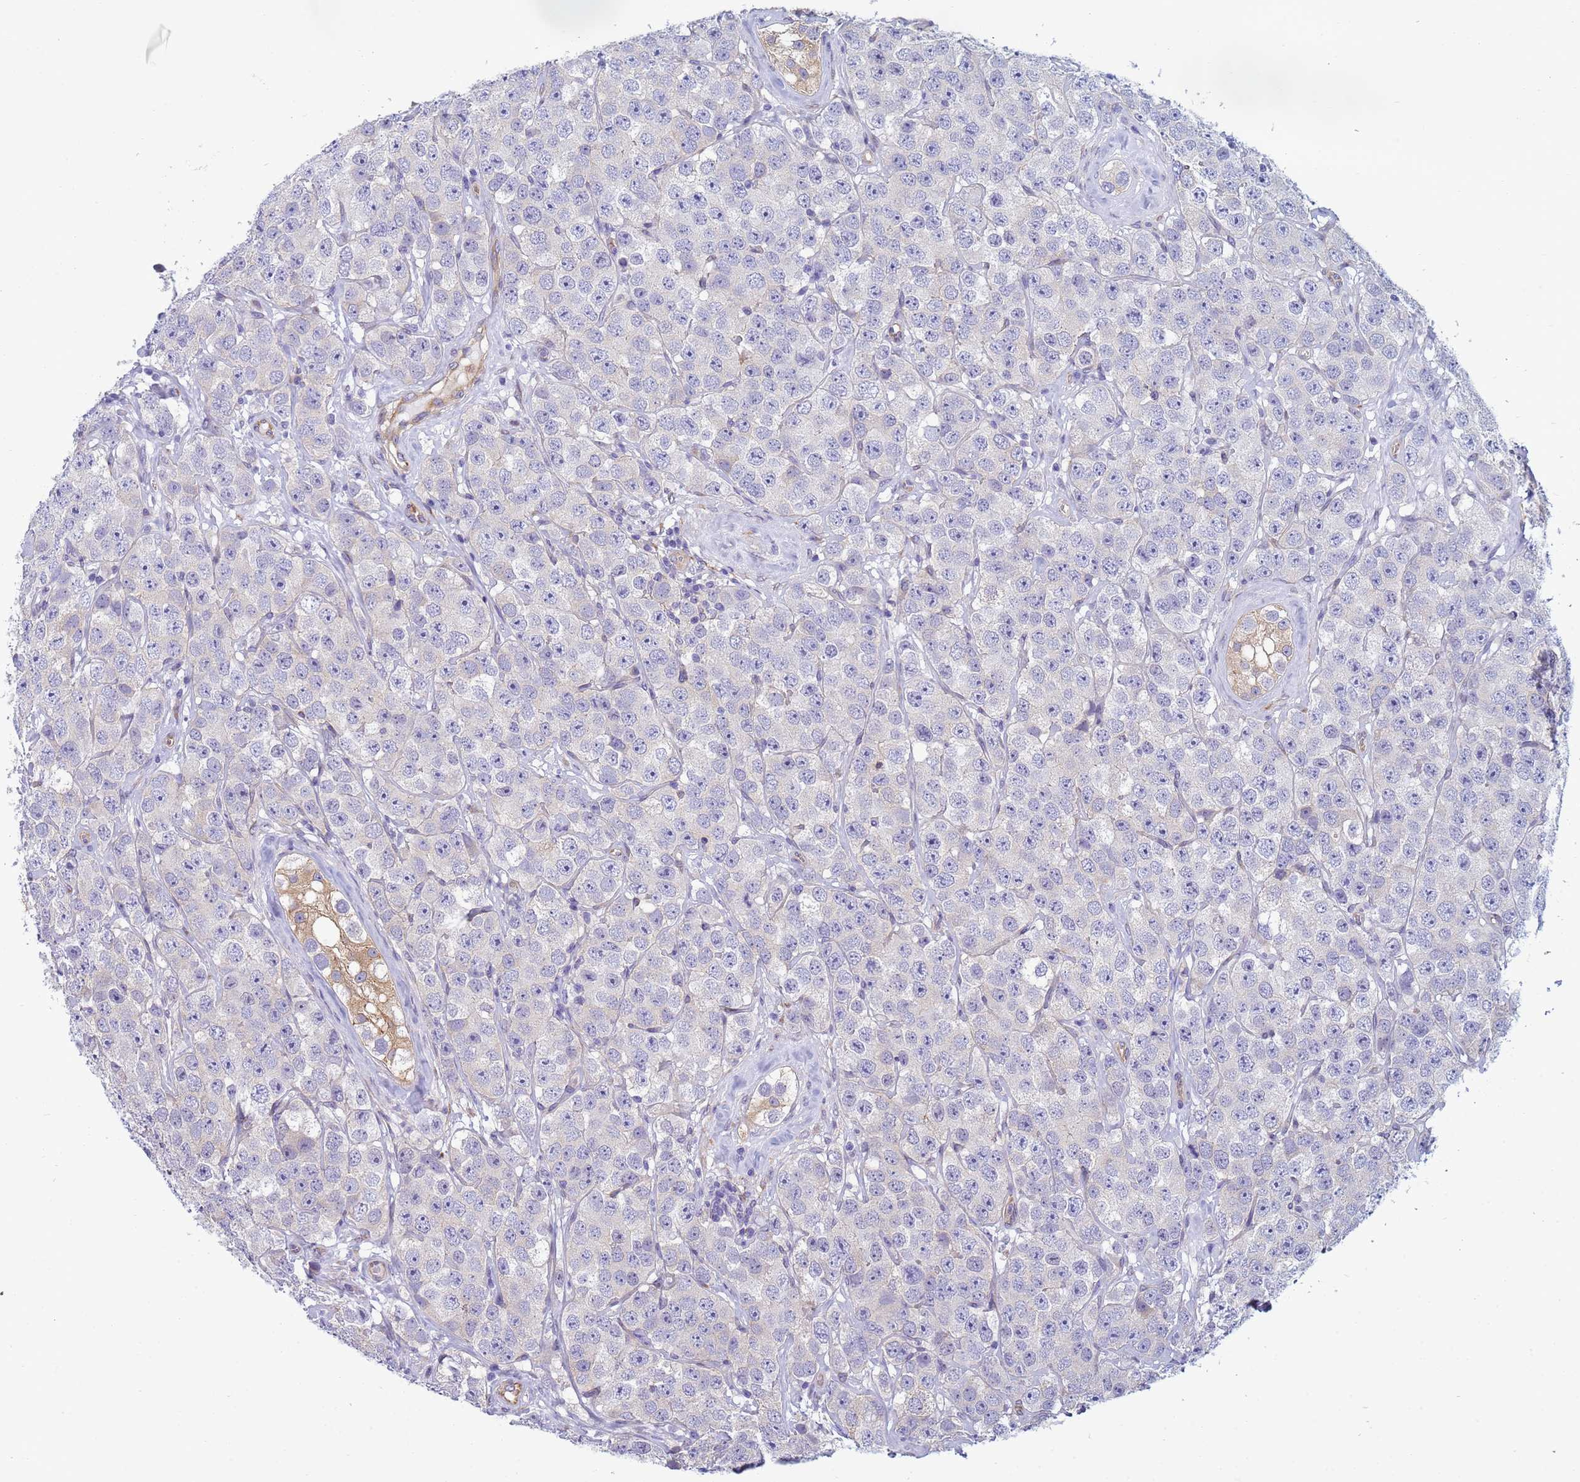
{"staining": {"intensity": "negative", "quantity": "none", "location": "none"}, "tissue": "testis cancer", "cell_type": "Tumor cells", "image_type": "cancer", "snomed": [{"axis": "morphology", "description": "Seminoma, NOS"}, {"axis": "topography", "description": "Testis"}], "caption": "Seminoma (testis) was stained to show a protein in brown. There is no significant positivity in tumor cells.", "gene": "TRPC6", "patient": {"sex": "male", "age": 28}}